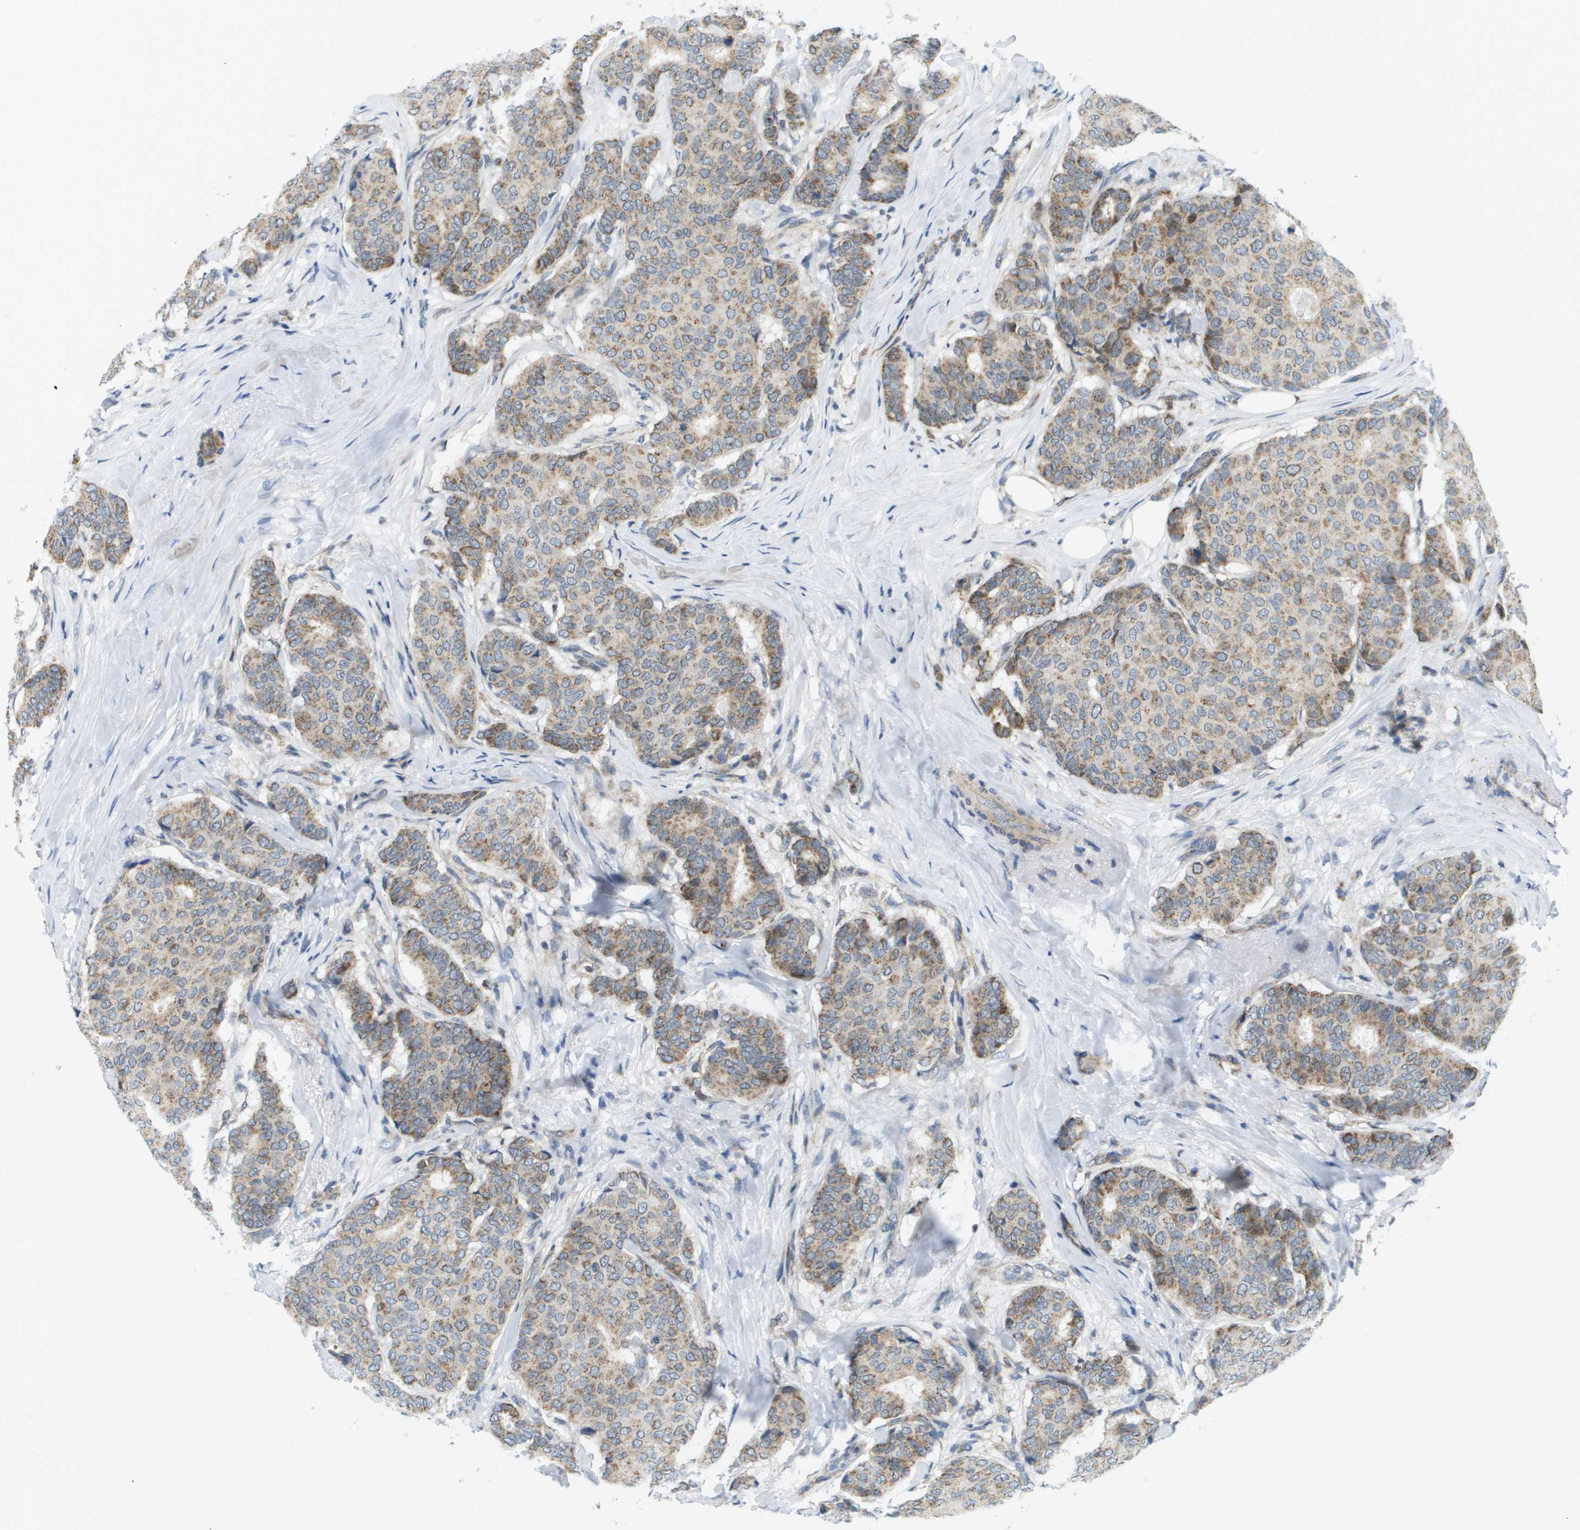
{"staining": {"intensity": "moderate", "quantity": ">75%", "location": "cytoplasmic/membranous"}, "tissue": "breast cancer", "cell_type": "Tumor cells", "image_type": "cancer", "snomed": [{"axis": "morphology", "description": "Duct carcinoma"}, {"axis": "topography", "description": "Breast"}], "caption": "Tumor cells exhibit moderate cytoplasmic/membranous staining in approximately >75% of cells in breast cancer.", "gene": "KRT23", "patient": {"sex": "female", "age": 75}}